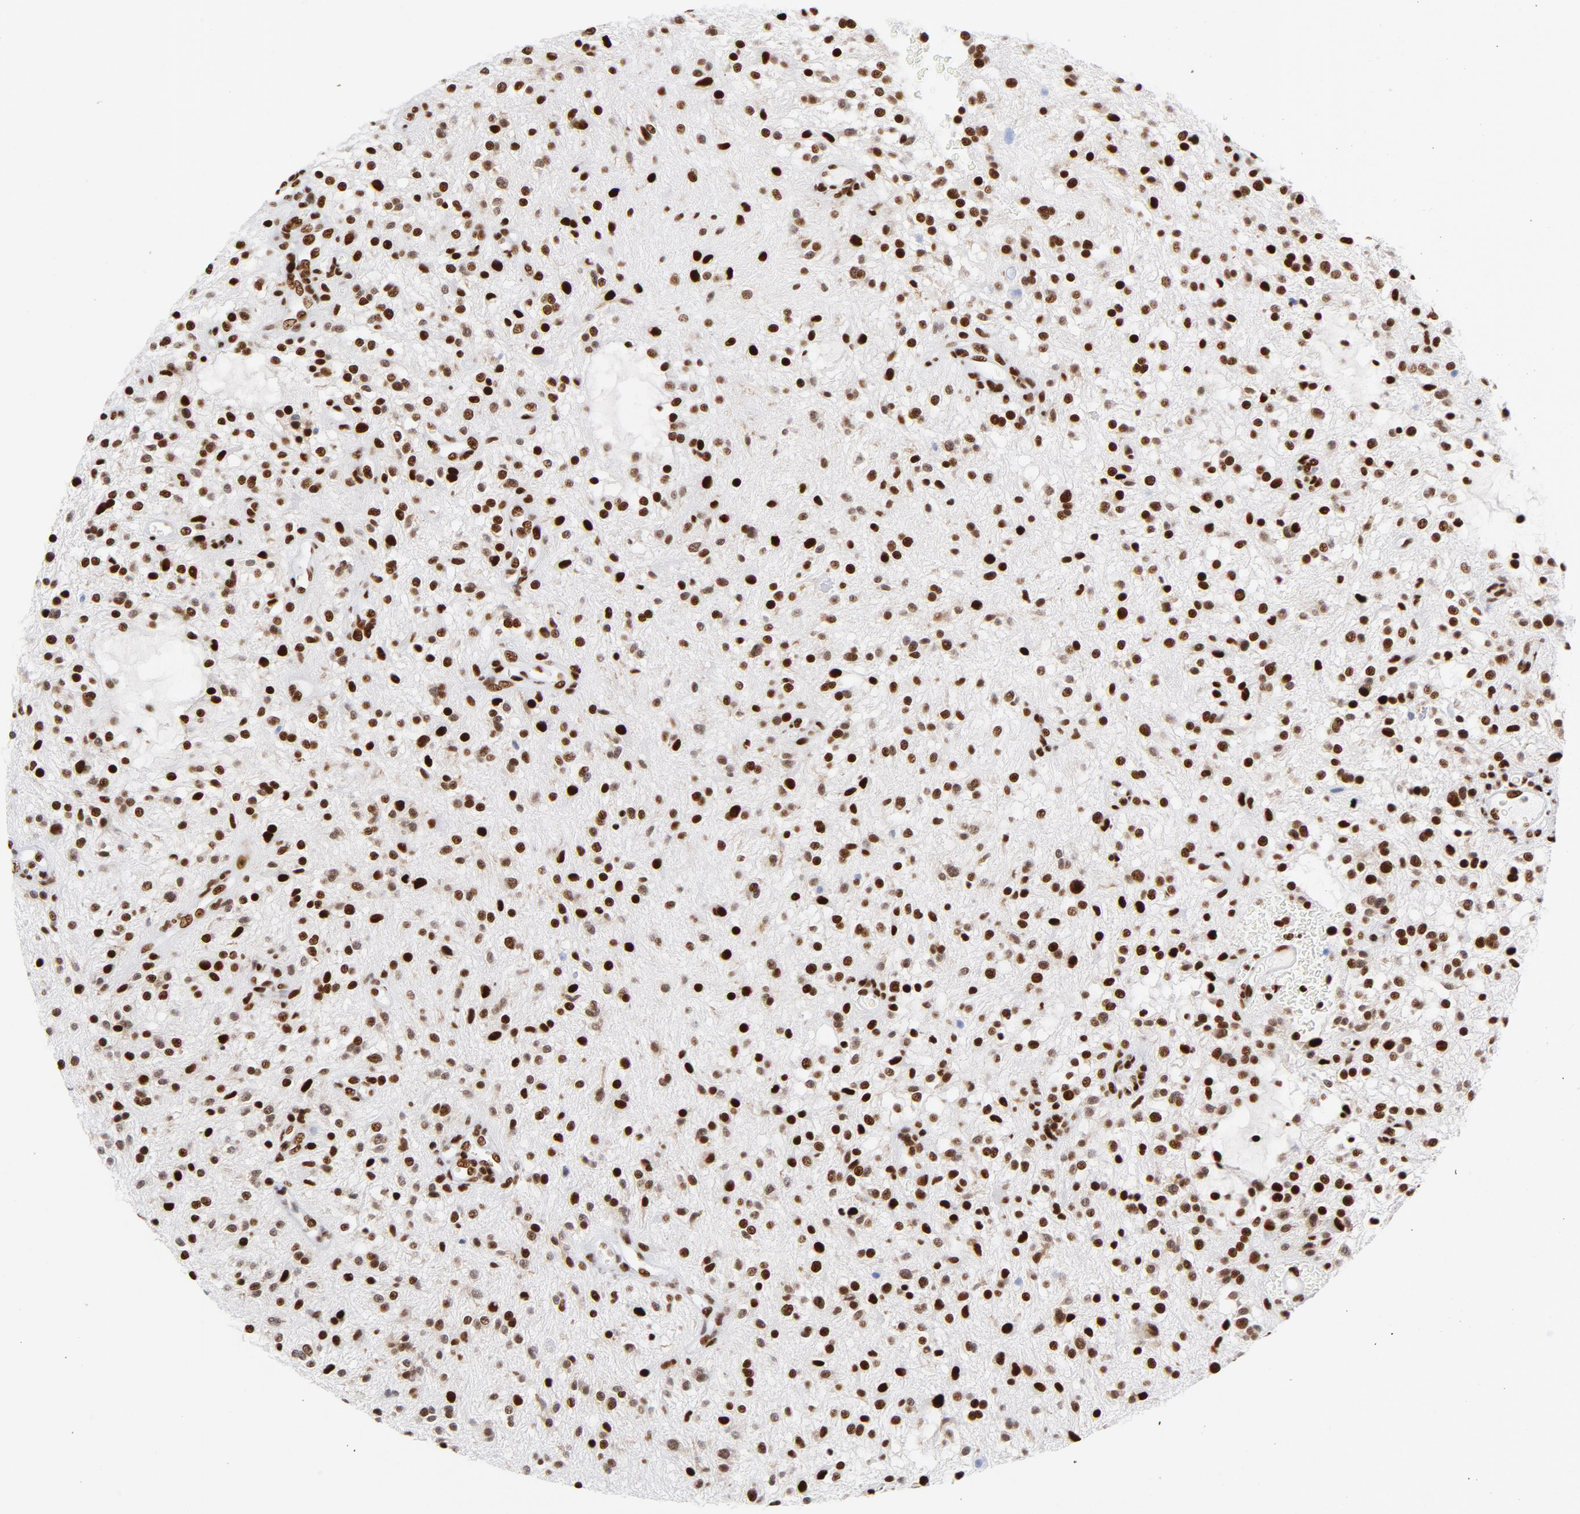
{"staining": {"intensity": "strong", "quantity": ">75%", "location": "nuclear"}, "tissue": "glioma", "cell_type": "Tumor cells", "image_type": "cancer", "snomed": [{"axis": "morphology", "description": "Glioma, malignant, NOS"}, {"axis": "topography", "description": "Cerebellum"}], "caption": "This micrograph exhibits IHC staining of human malignant glioma, with high strong nuclear positivity in approximately >75% of tumor cells.", "gene": "XRCC5", "patient": {"sex": "female", "age": 10}}